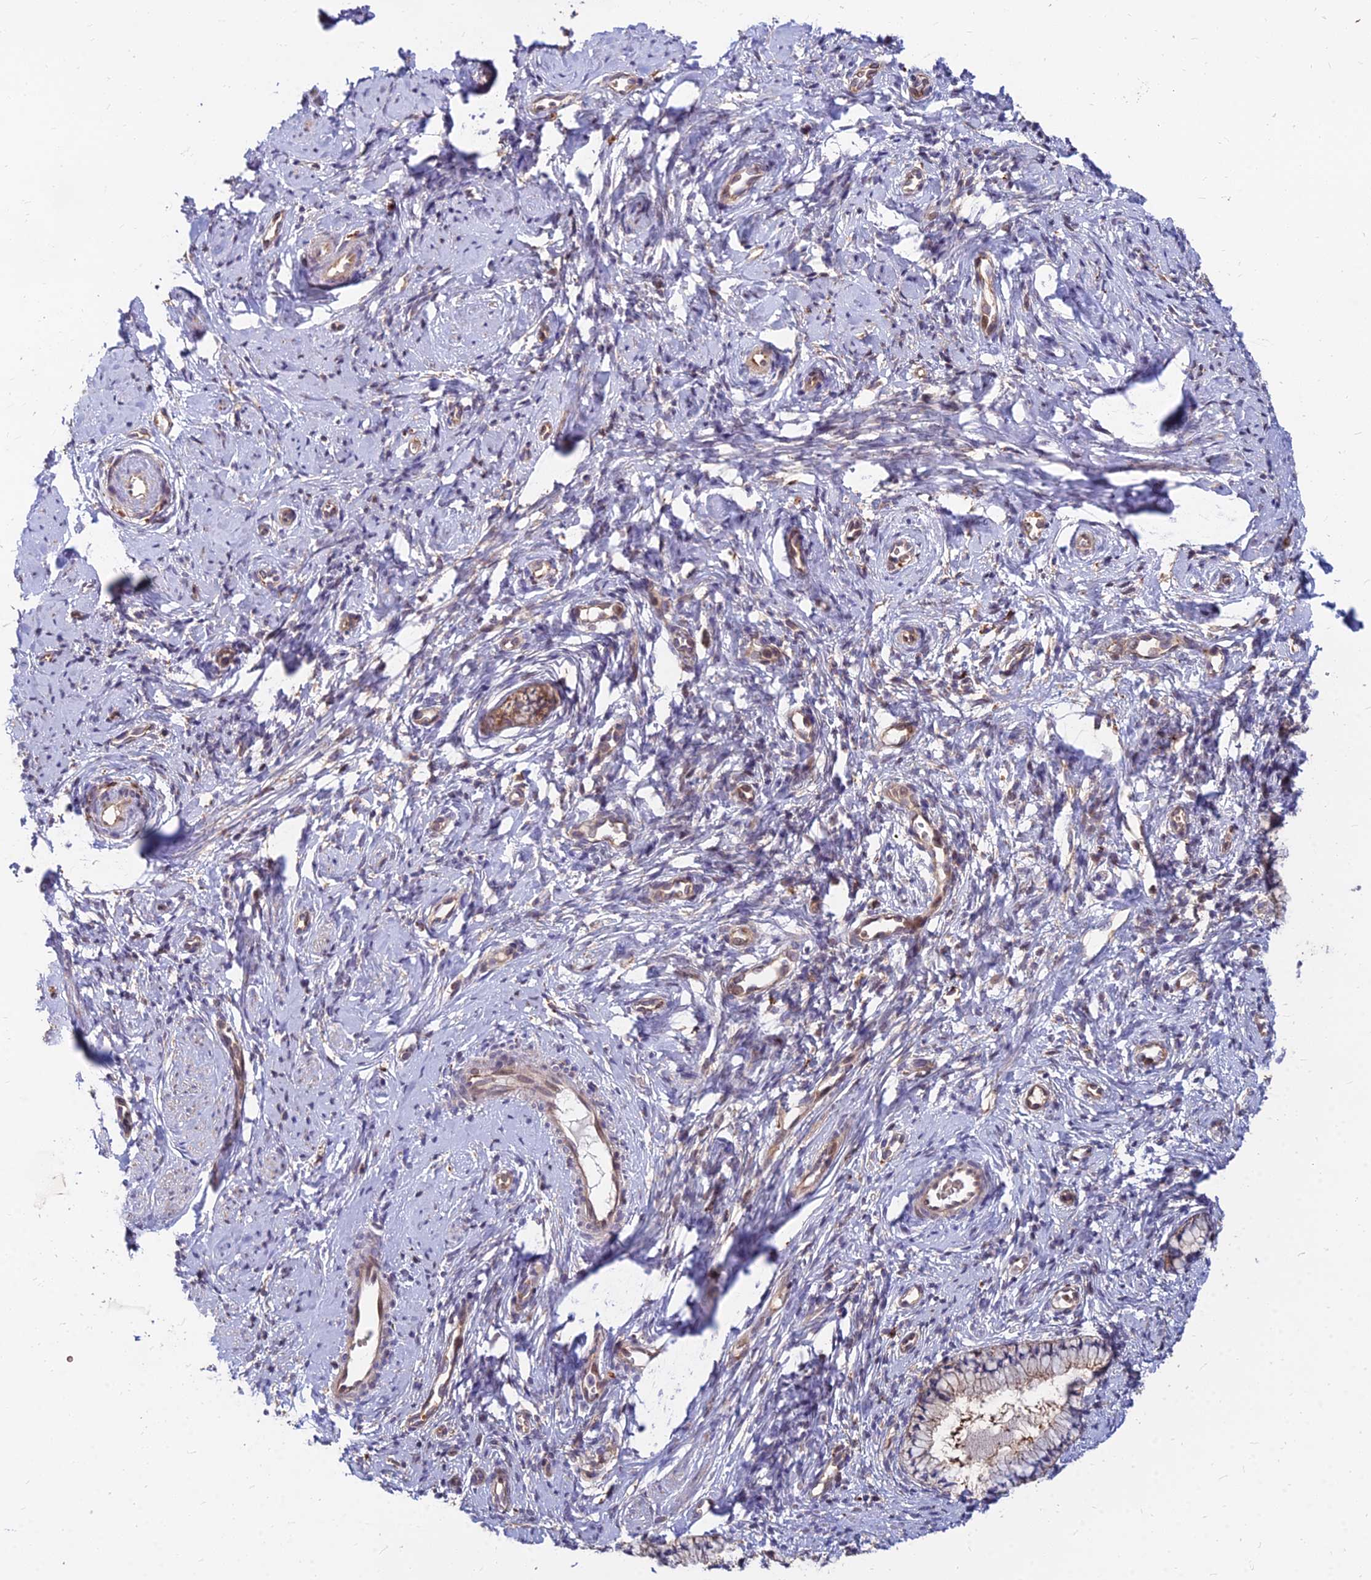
{"staining": {"intensity": "moderate", "quantity": "<25%", "location": "cytoplasmic/membranous"}, "tissue": "cervix", "cell_type": "Glandular cells", "image_type": "normal", "snomed": [{"axis": "morphology", "description": "Normal tissue, NOS"}, {"axis": "topography", "description": "Cervix"}], "caption": "Unremarkable cervix reveals moderate cytoplasmic/membranous positivity in about <25% of glandular cells, visualized by immunohistochemistry. Nuclei are stained in blue.", "gene": "CCT6A", "patient": {"sex": "female", "age": 57}}